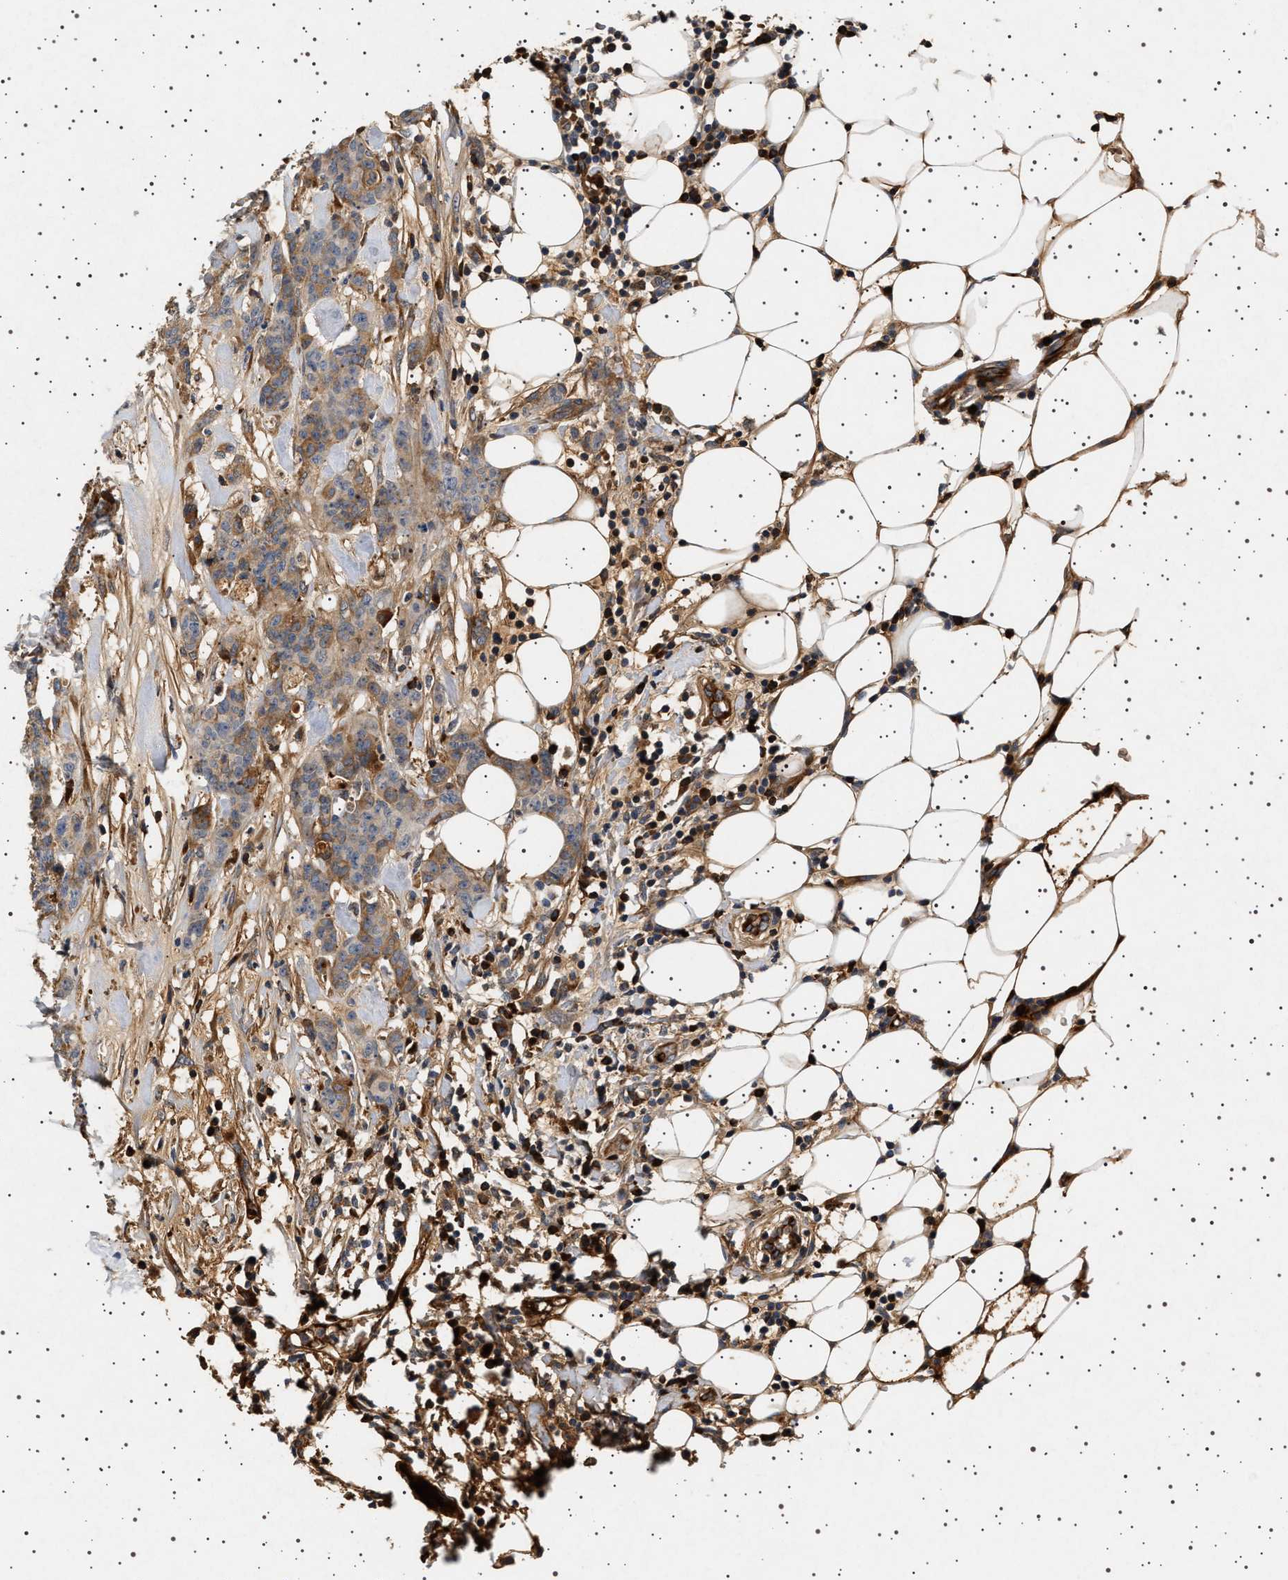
{"staining": {"intensity": "weak", "quantity": ">75%", "location": "cytoplasmic/membranous"}, "tissue": "breast cancer", "cell_type": "Tumor cells", "image_type": "cancer", "snomed": [{"axis": "morphology", "description": "Normal tissue, NOS"}, {"axis": "morphology", "description": "Duct carcinoma"}, {"axis": "topography", "description": "Breast"}], "caption": "Weak cytoplasmic/membranous positivity for a protein is seen in approximately >75% of tumor cells of breast cancer using immunohistochemistry.", "gene": "FICD", "patient": {"sex": "female", "age": 40}}